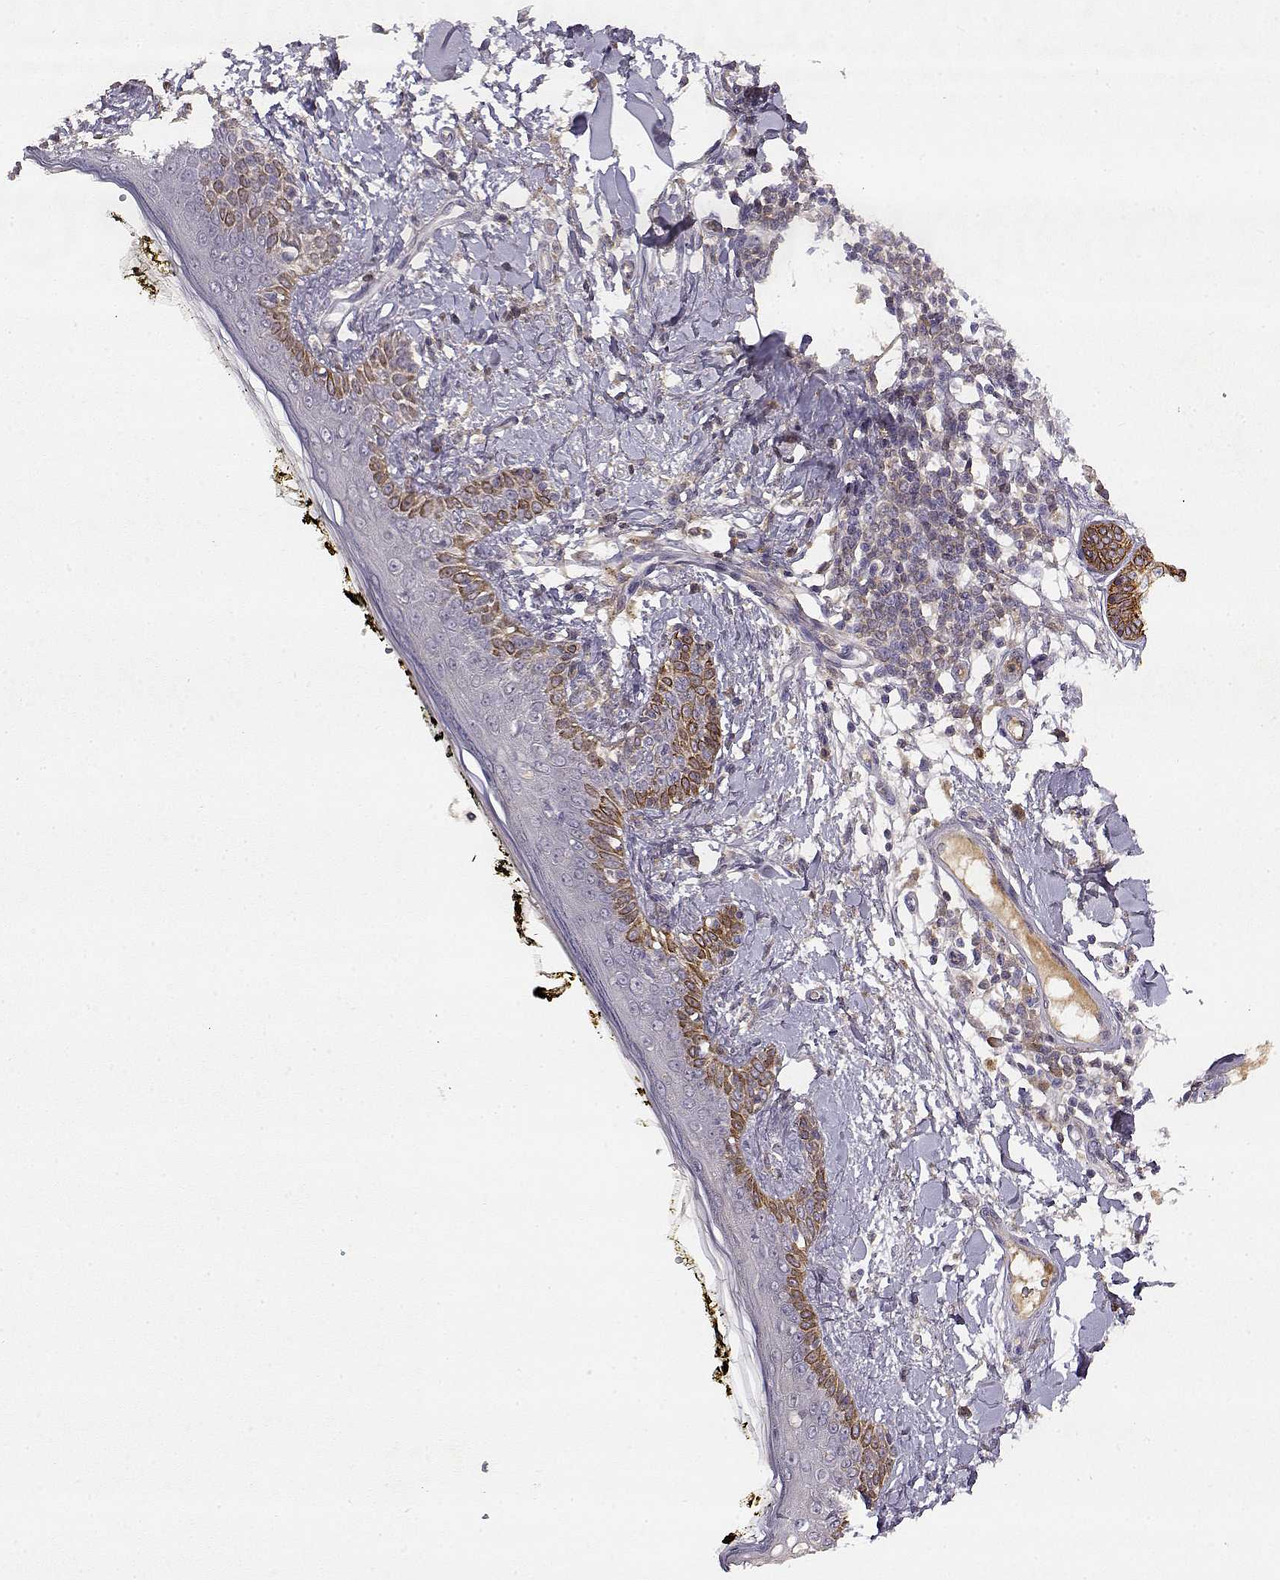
{"staining": {"intensity": "negative", "quantity": "none", "location": "none"}, "tissue": "skin", "cell_type": "Fibroblasts", "image_type": "normal", "snomed": [{"axis": "morphology", "description": "Normal tissue, NOS"}, {"axis": "topography", "description": "Skin"}], "caption": "This micrograph is of unremarkable skin stained with immunohistochemistry to label a protein in brown with the nuclei are counter-stained blue. There is no expression in fibroblasts.", "gene": "TACR1", "patient": {"sex": "male", "age": 76}}